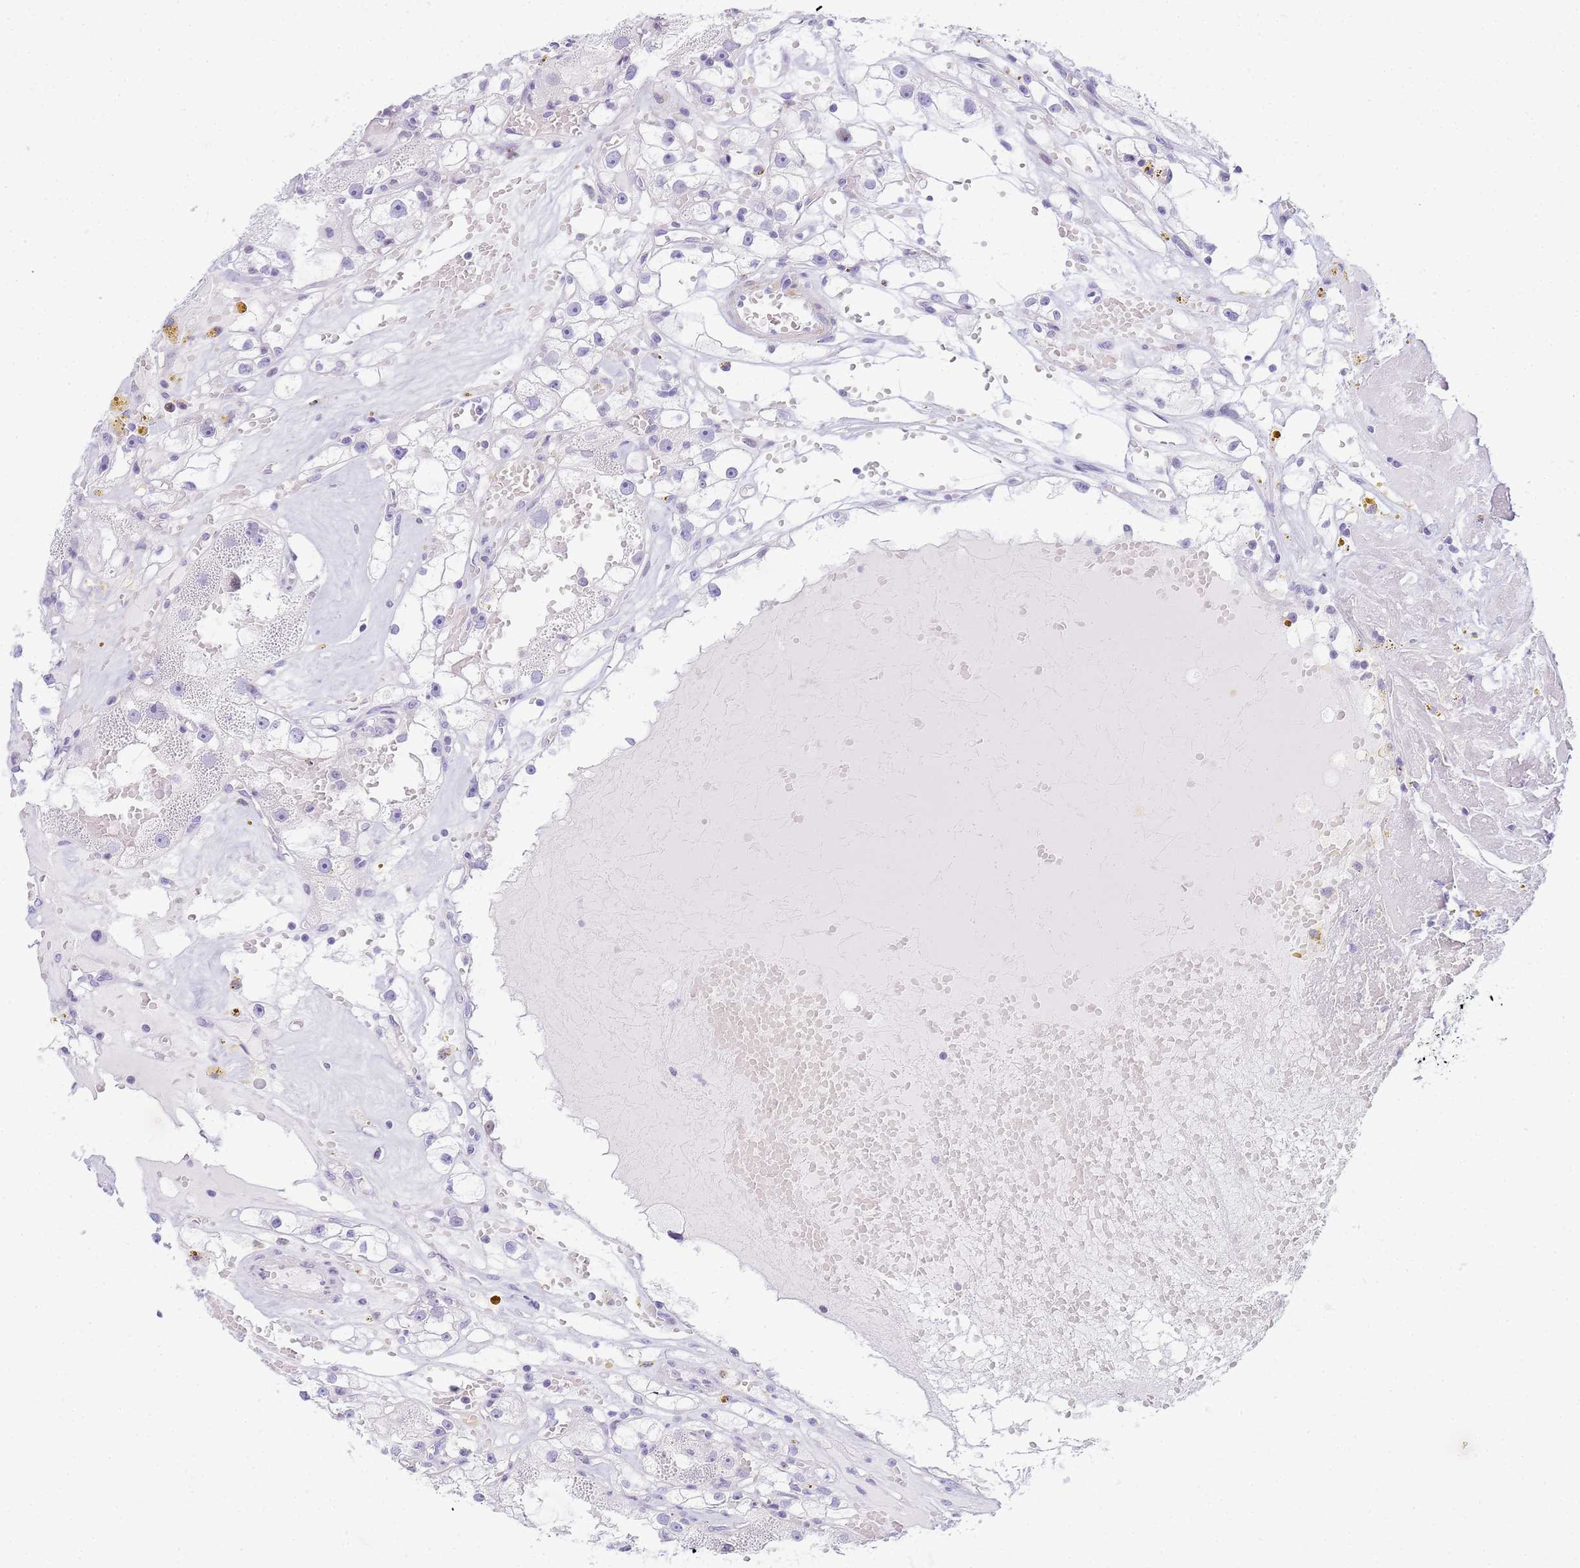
{"staining": {"intensity": "negative", "quantity": "none", "location": "none"}, "tissue": "renal cancer", "cell_type": "Tumor cells", "image_type": "cancer", "snomed": [{"axis": "morphology", "description": "Adenocarcinoma, NOS"}, {"axis": "topography", "description": "Kidney"}], "caption": "Tumor cells are negative for protein expression in human renal adenocarcinoma.", "gene": "SNX20", "patient": {"sex": "male", "age": 56}}